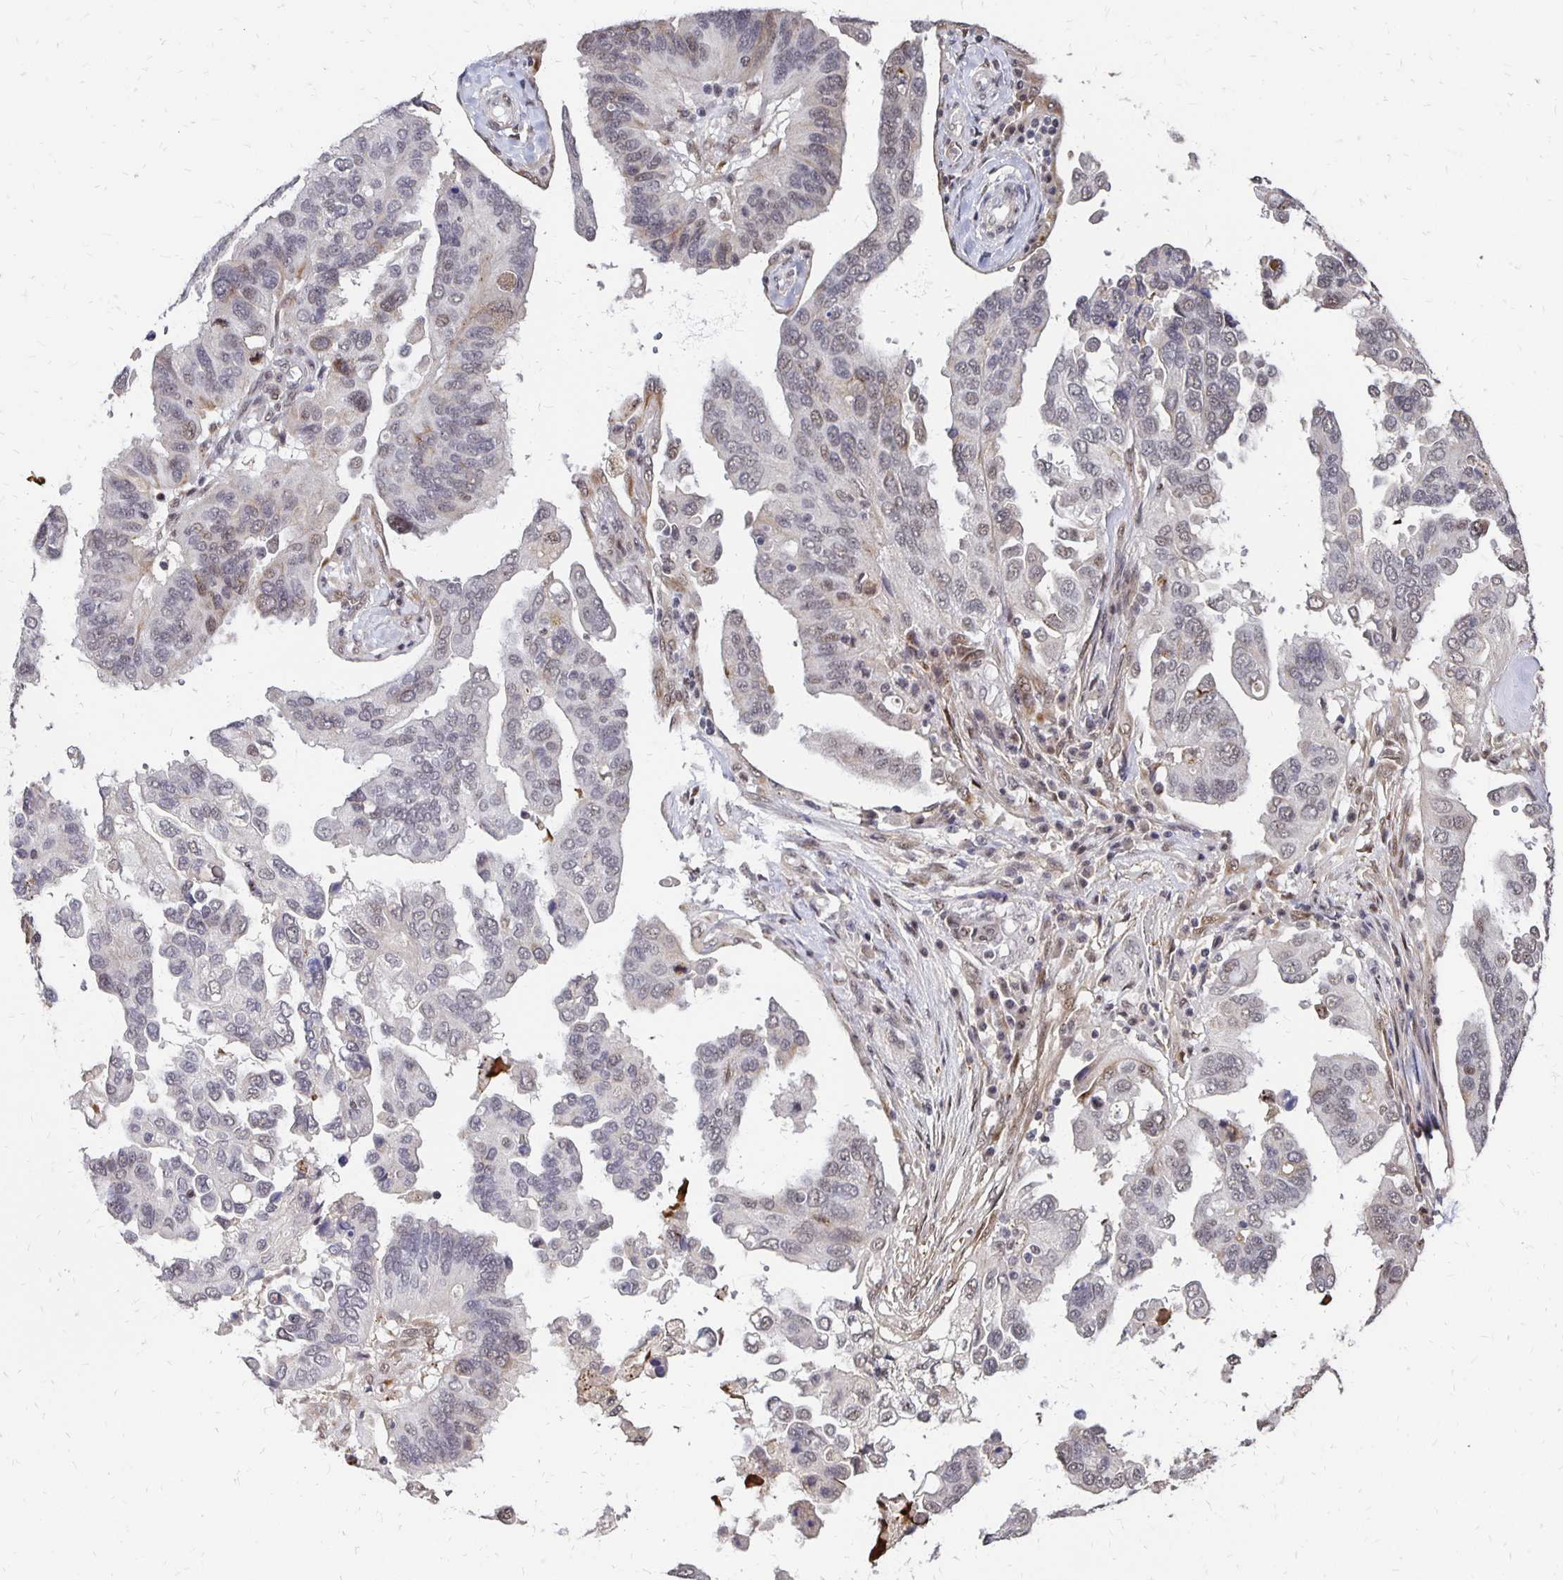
{"staining": {"intensity": "weak", "quantity": "<25%", "location": "nuclear"}, "tissue": "ovarian cancer", "cell_type": "Tumor cells", "image_type": "cancer", "snomed": [{"axis": "morphology", "description": "Cystadenocarcinoma, serous, NOS"}, {"axis": "topography", "description": "Ovary"}], "caption": "Immunohistochemistry image of human ovarian cancer (serous cystadenocarcinoma) stained for a protein (brown), which displays no positivity in tumor cells.", "gene": "CLASRP", "patient": {"sex": "female", "age": 79}}